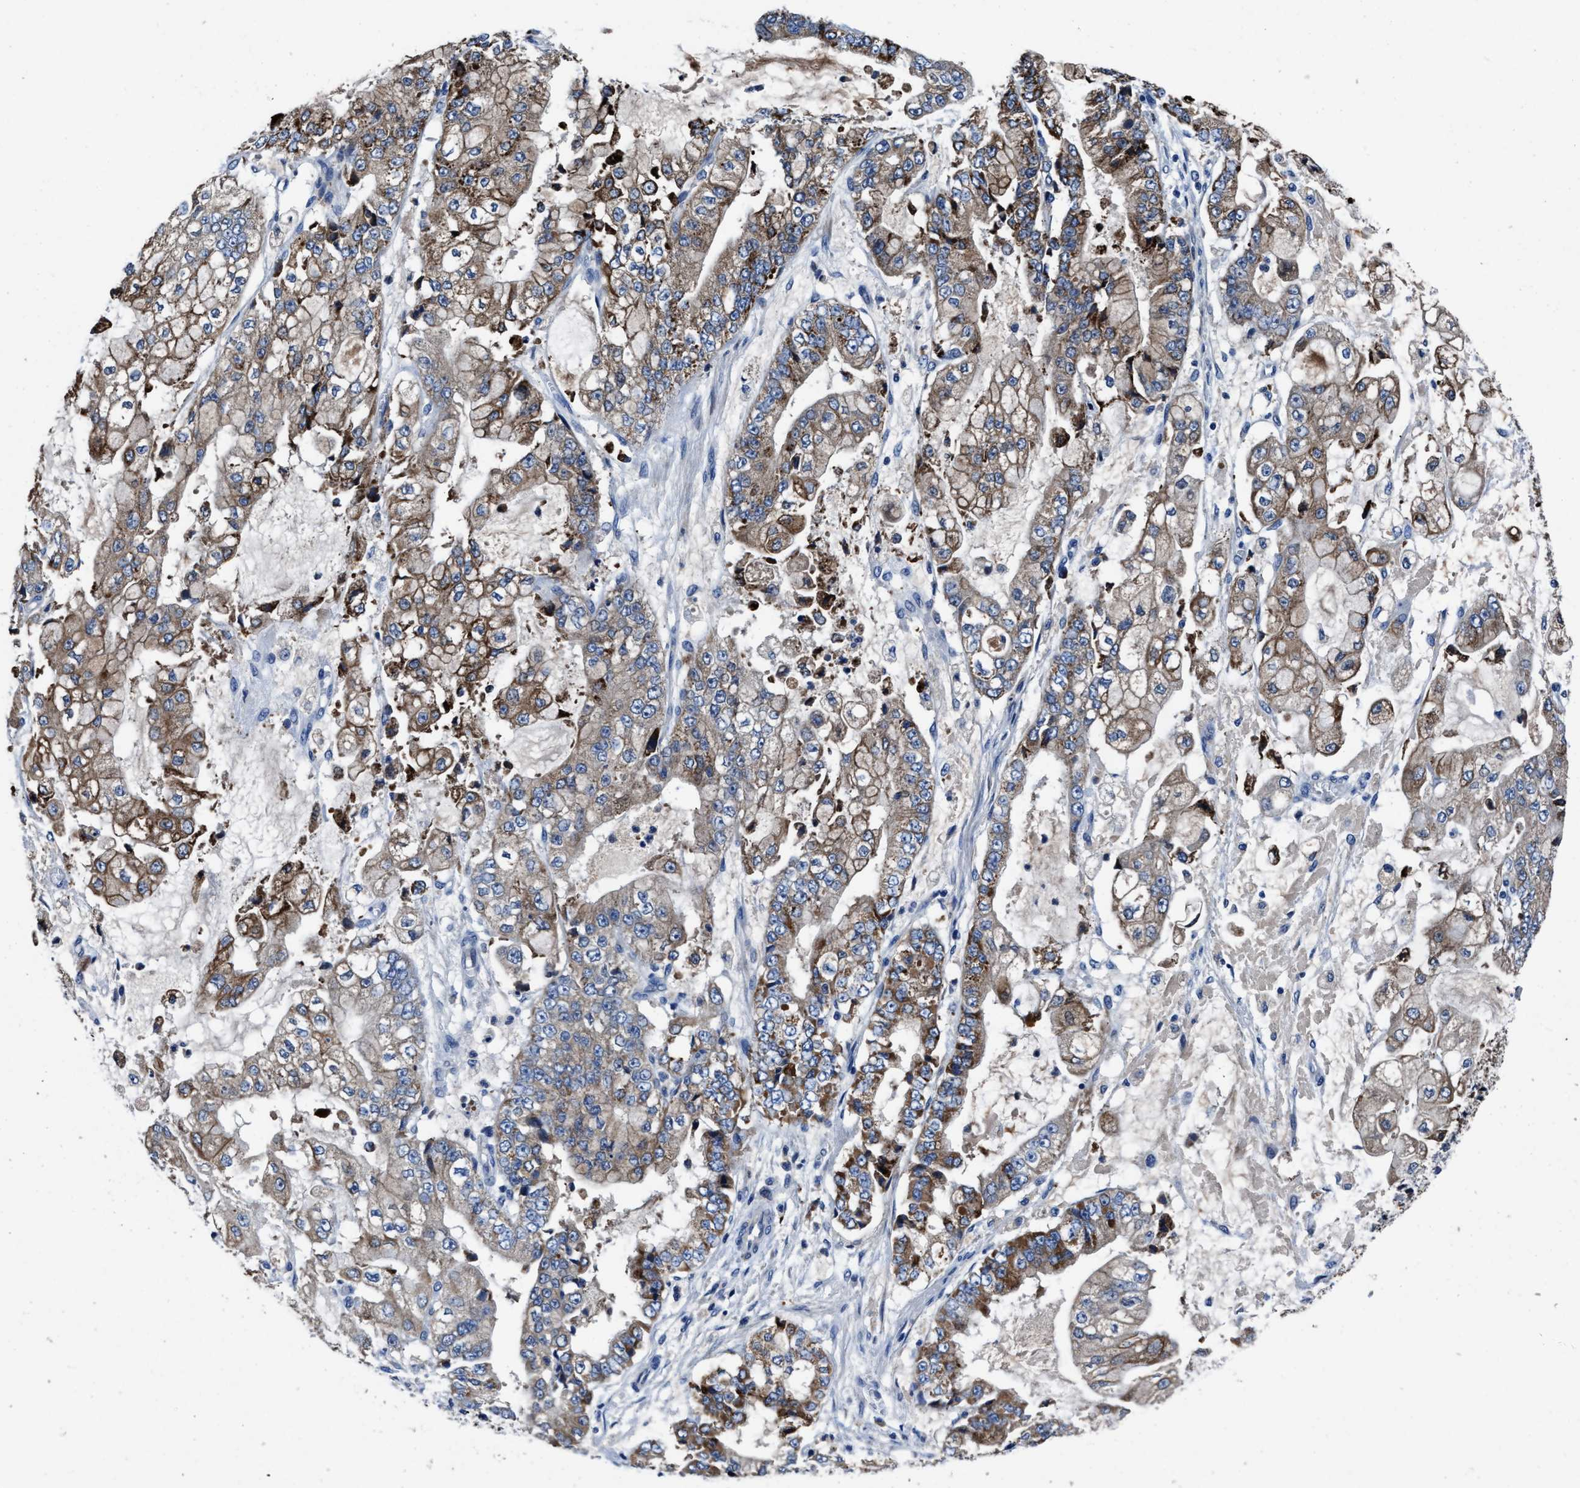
{"staining": {"intensity": "moderate", "quantity": ">75%", "location": "cytoplasmic/membranous"}, "tissue": "stomach cancer", "cell_type": "Tumor cells", "image_type": "cancer", "snomed": [{"axis": "morphology", "description": "Adenocarcinoma, NOS"}, {"axis": "topography", "description": "Stomach"}], "caption": "Brown immunohistochemical staining in human stomach cancer exhibits moderate cytoplasmic/membranous staining in approximately >75% of tumor cells.", "gene": "UBR4", "patient": {"sex": "male", "age": 76}}